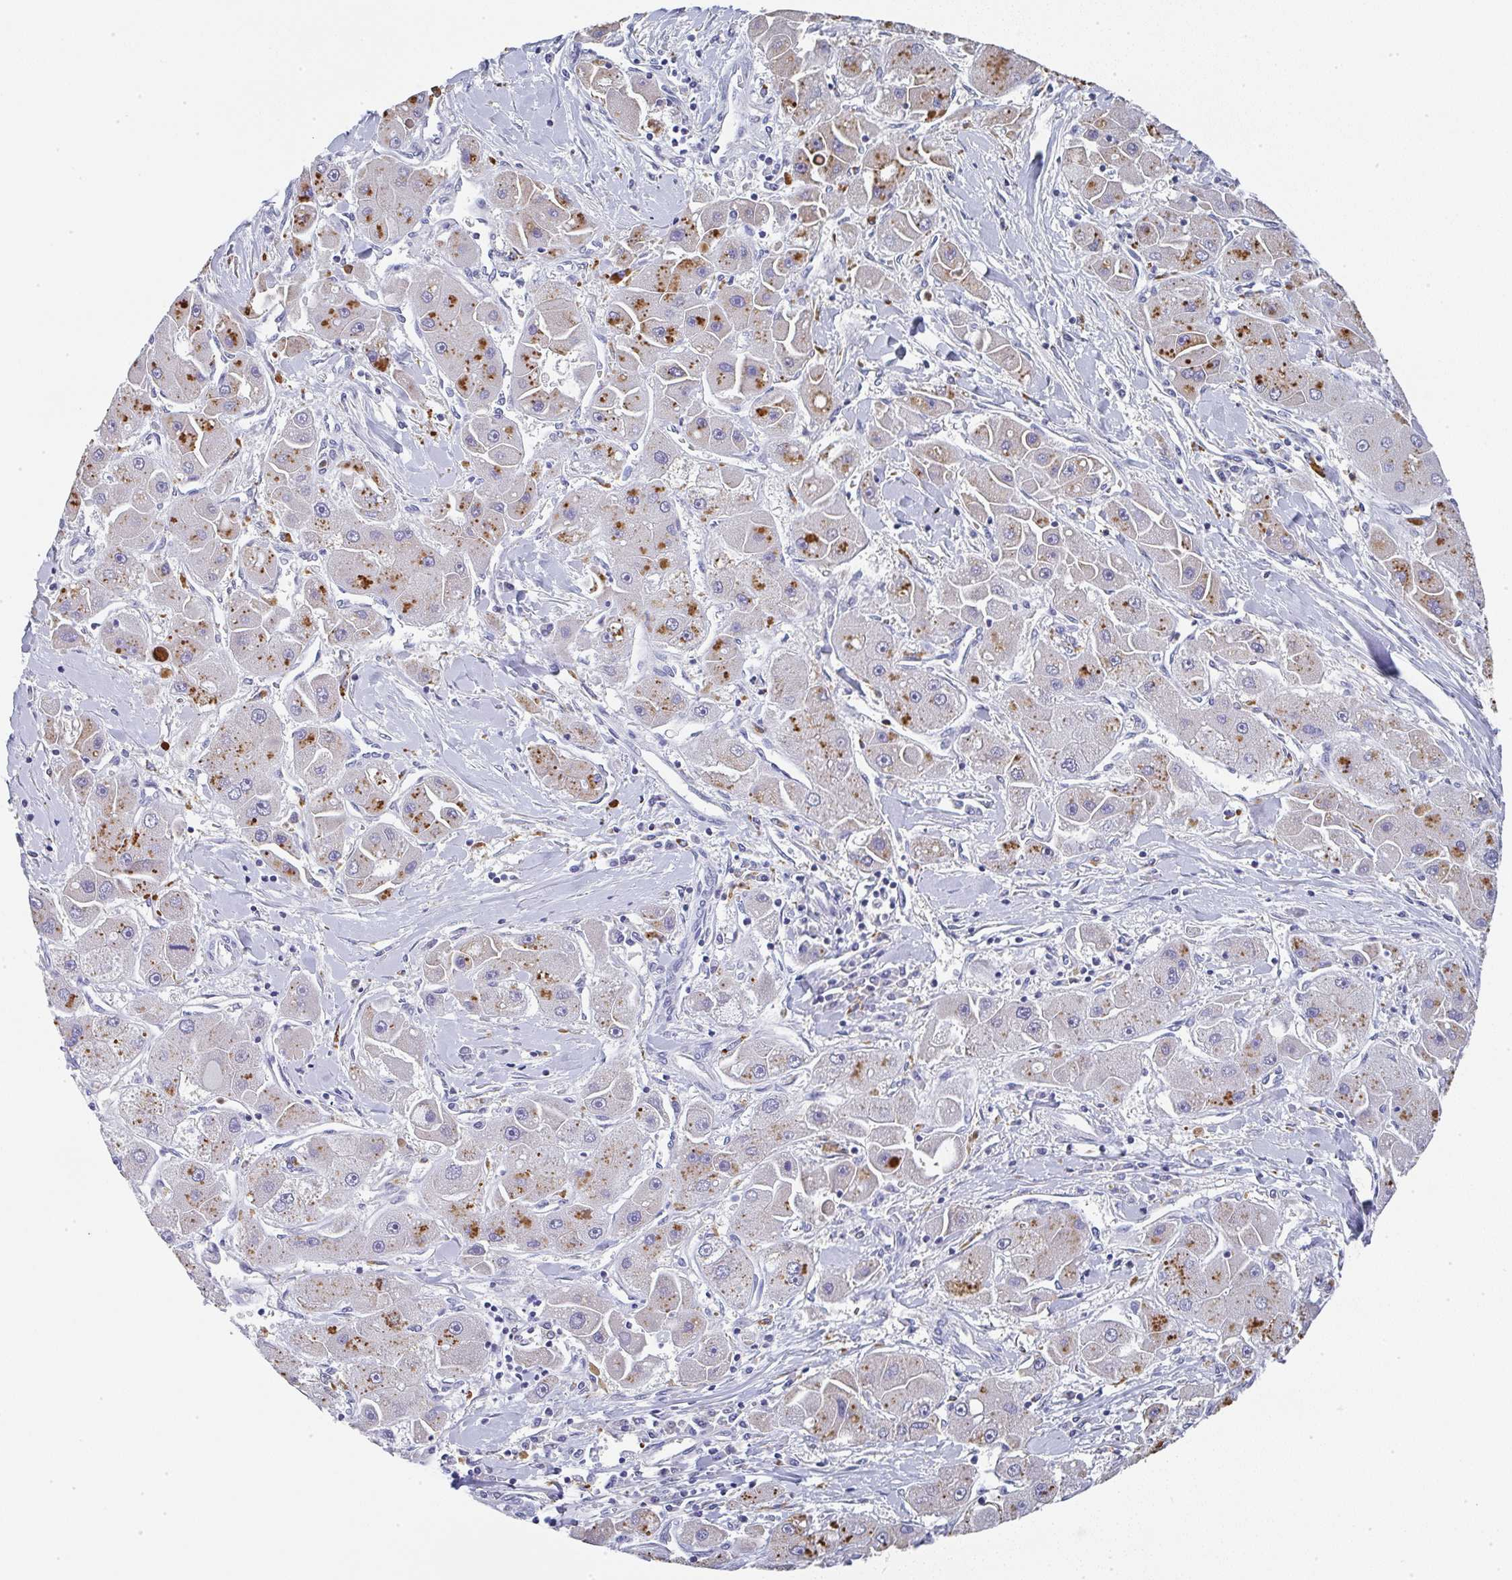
{"staining": {"intensity": "strong", "quantity": "25%-75%", "location": "cytoplasmic/membranous"}, "tissue": "liver cancer", "cell_type": "Tumor cells", "image_type": "cancer", "snomed": [{"axis": "morphology", "description": "Carcinoma, Hepatocellular, NOS"}, {"axis": "topography", "description": "Liver"}], "caption": "Strong cytoplasmic/membranous expression for a protein is identified in about 25%-75% of tumor cells of liver hepatocellular carcinoma using immunohistochemistry (IHC).", "gene": "NCF1", "patient": {"sex": "male", "age": 24}}